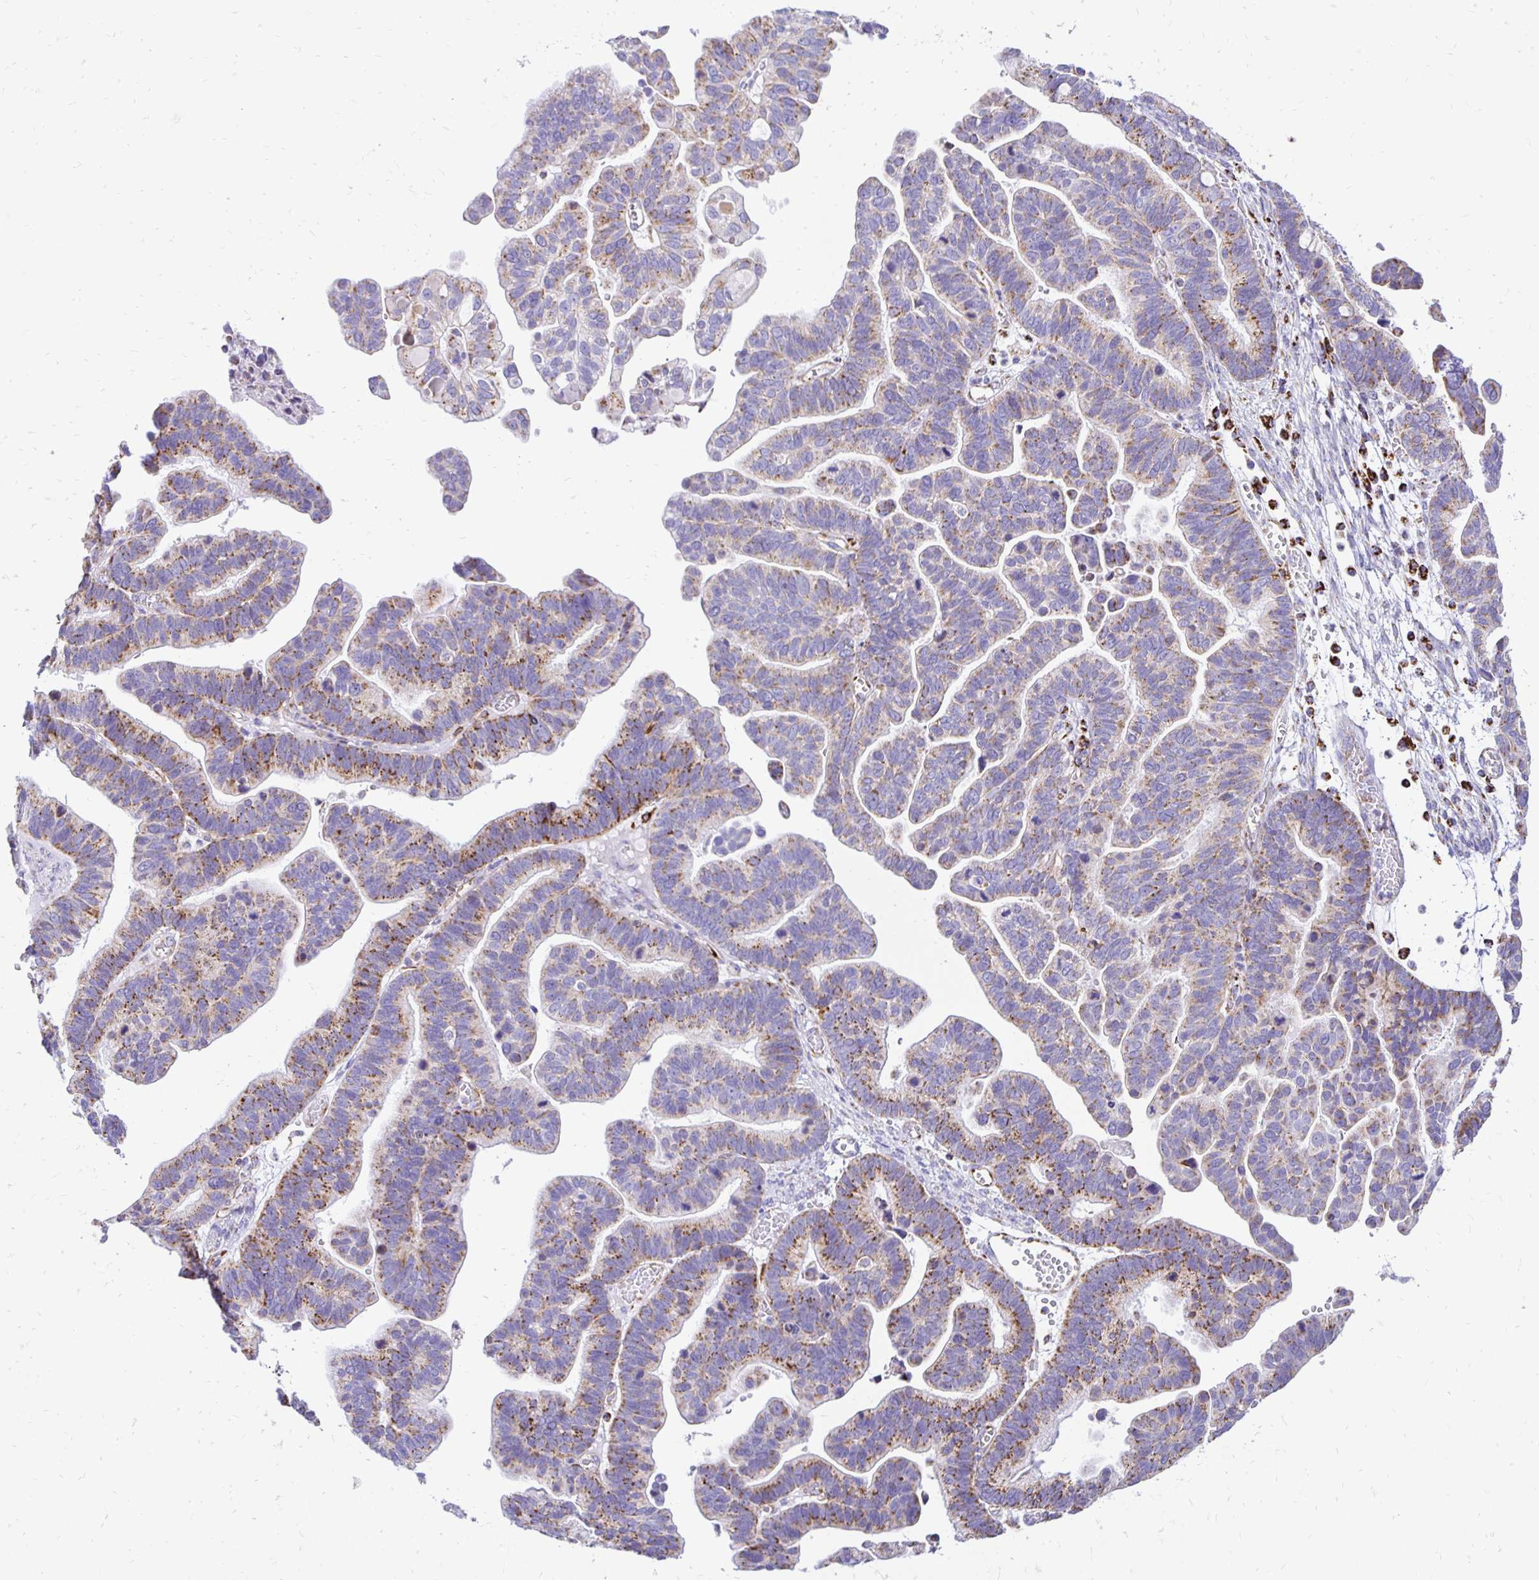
{"staining": {"intensity": "moderate", "quantity": ">75%", "location": "cytoplasmic/membranous"}, "tissue": "ovarian cancer", "cell_type": "Tumor cells", "image_type": "cancer", "snomed": [{"axis": "morphology", "description": "Cystadenocarcinoma, serous, NOS"}, {"axis": "topography", "description": "Ovary"}], "caption": "The photomicrograph demonstrates staining of ovarian serous cystadenocarcinoma, revealing moderate cytoplasmic/membranous protein expression (brown color) within tumor cells.", "gene": "PLAAT2", "patient": {"sex": "female", "age": 56}}